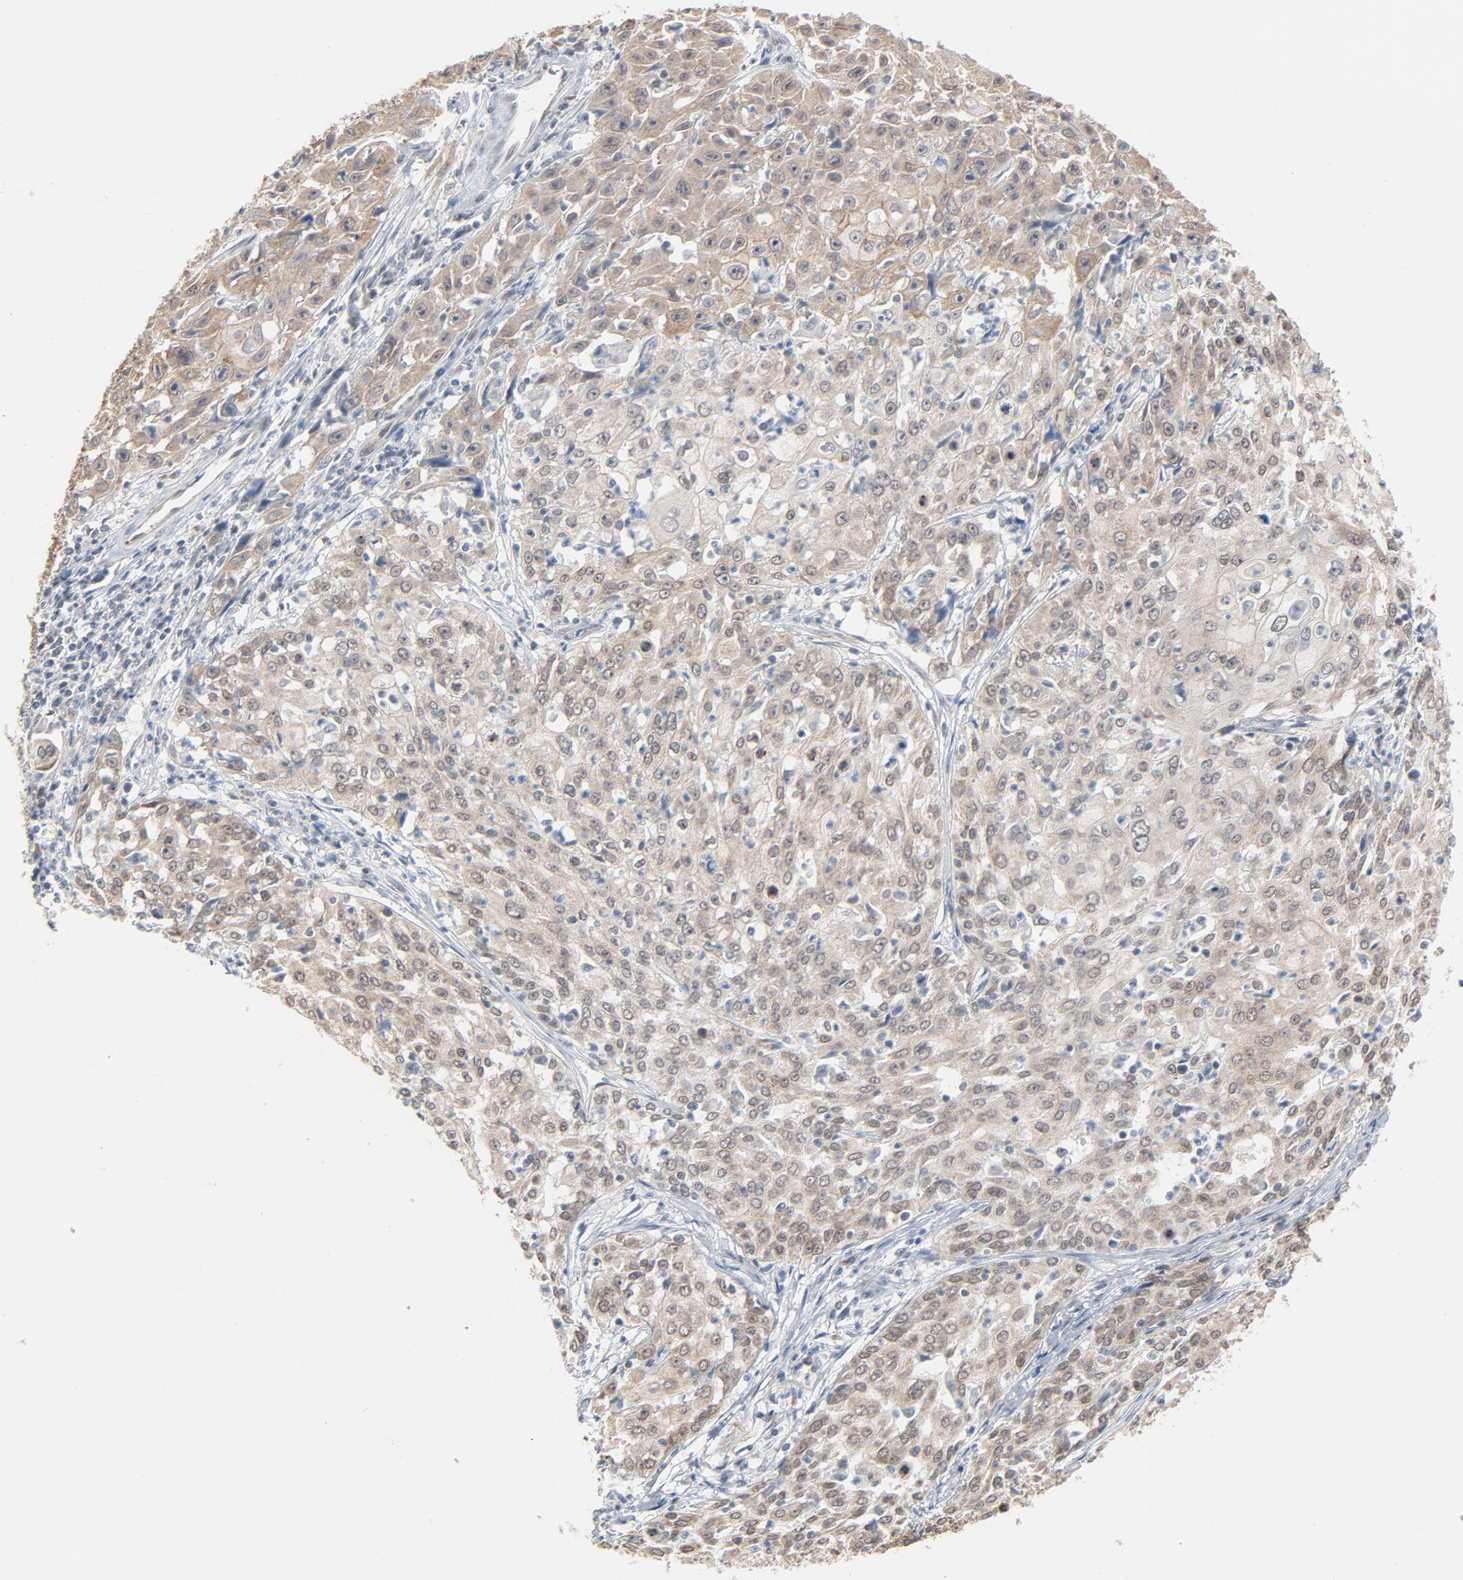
{"staining": {"intensity": "weak", "quantity": ">75%", "location": "cytoplasmic/membranous"}, "tissue": "cervical cancer", "cell_type": "Tumor cells", "image_type": "cancer", "snomed": [{"axis": "morphology", "description": "Squamous cell carcinoma, NOS"}, {"axis": "topography", "description": "Cervix"}], "caption": "Cervical cancer tissue shows weak cytoplasmic/membranous positivity in about >75% of tumor cells The staining was performed using DAB (3,3'-diaminobenzidine), with brown indicating positive protein expression. Nuclei are stained blue with hematoxylin.", "gene": "ITPR3", "patient": {"sex": "female", "age": 39}}